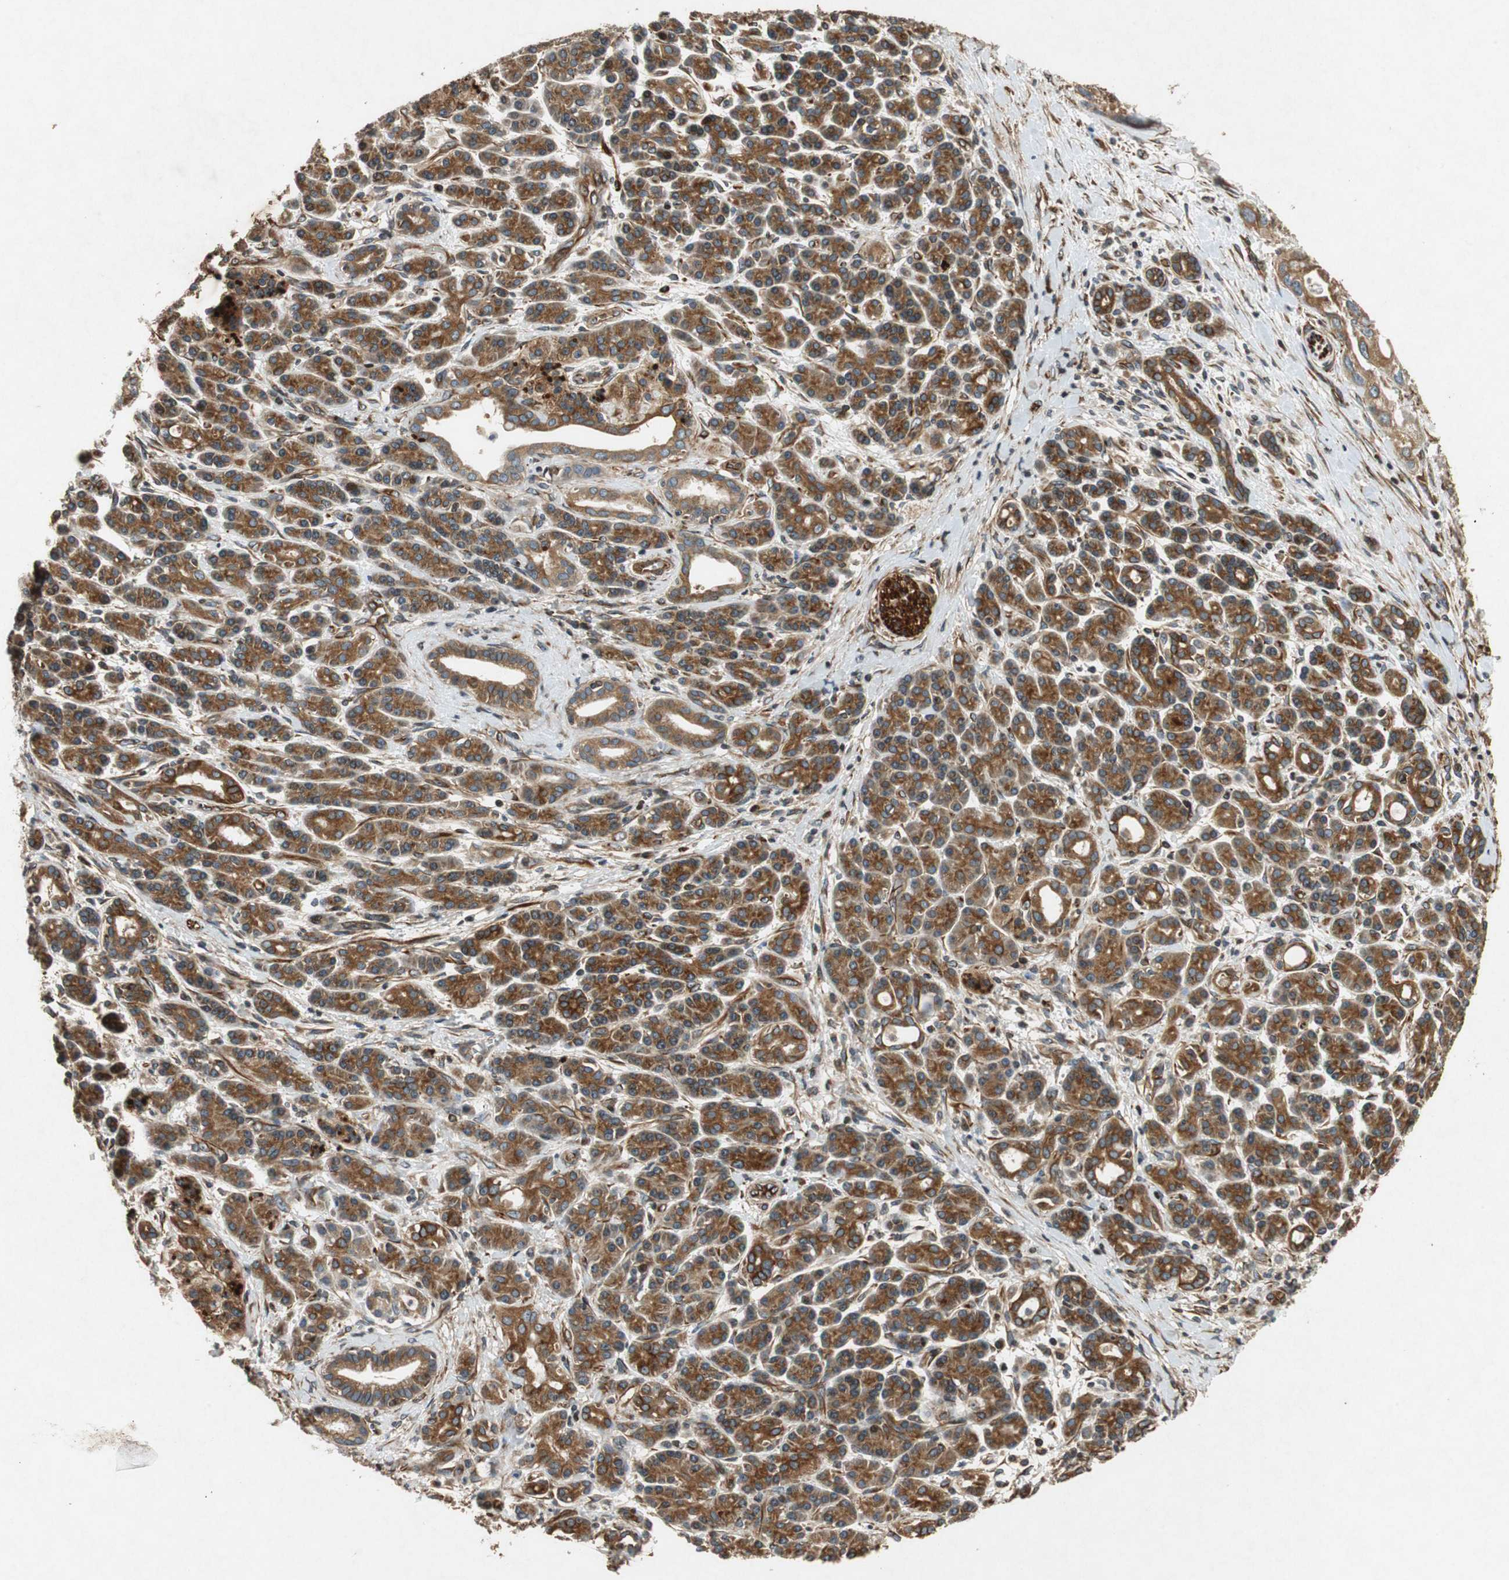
{"staining": {"intensity": "strong", "quantity": ">75%", "location": "cytoplasmic/membranous"}, "tissue": "pancreatic cancer", "cell_type": "Tumor cells", "image_type": "cancer", "snomed": [{"axis": "morphology", "description": "Adenocarcinoma, NOS"}, {"axis": "topography", "description": "Pancreas"}], "caption": "Pancreatic cancer stained with a brown dye exhibits strong cytoplasmic/membranous positive expression in about >75% of tumor cells.", "gene": "TUBA4A", "patient": {"sex": "female", "age": 77}}